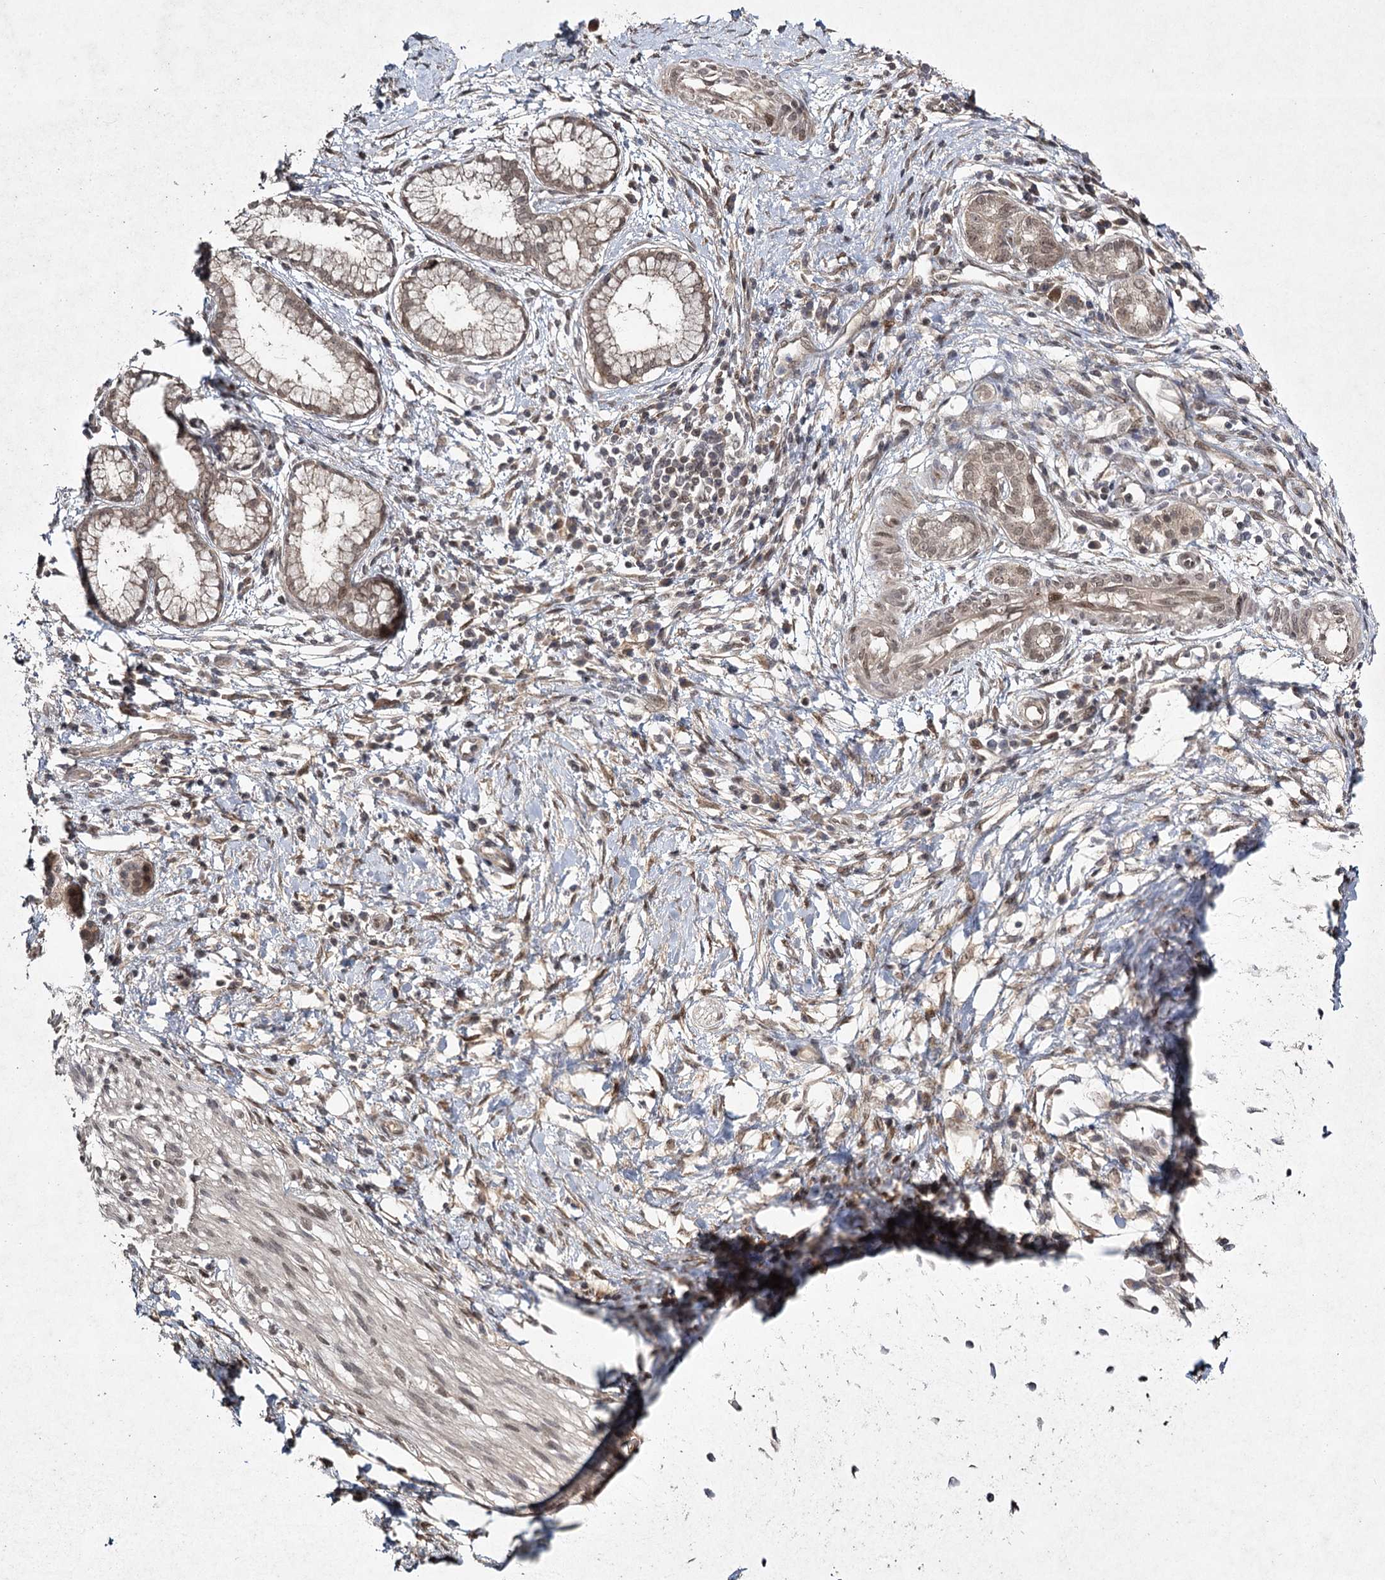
{"staining": {"intensity": "weak", "quantity": ">75%", "location": "cytoplasmic/membranous,nuclear"}, "tissue": "pancreatic cancer", "cell_type": "Tumor cells", "image_type": "cancer", "snomed": [{"axis": "morphology", "description": "Adenocarcinoma, NOS"}, {"axis": "topography", "description": "Pancreas"}], "caption": "This image displays immunohistochemistry (IHC) staining of human pancreatic cancer (adenocarcinoma), with low weak cytoplasmic/membranous and nuclear staining in about >75% of tumor cells.", "gene": "DCUN1D4", "patient": {"sex": "male", "age": 68}}